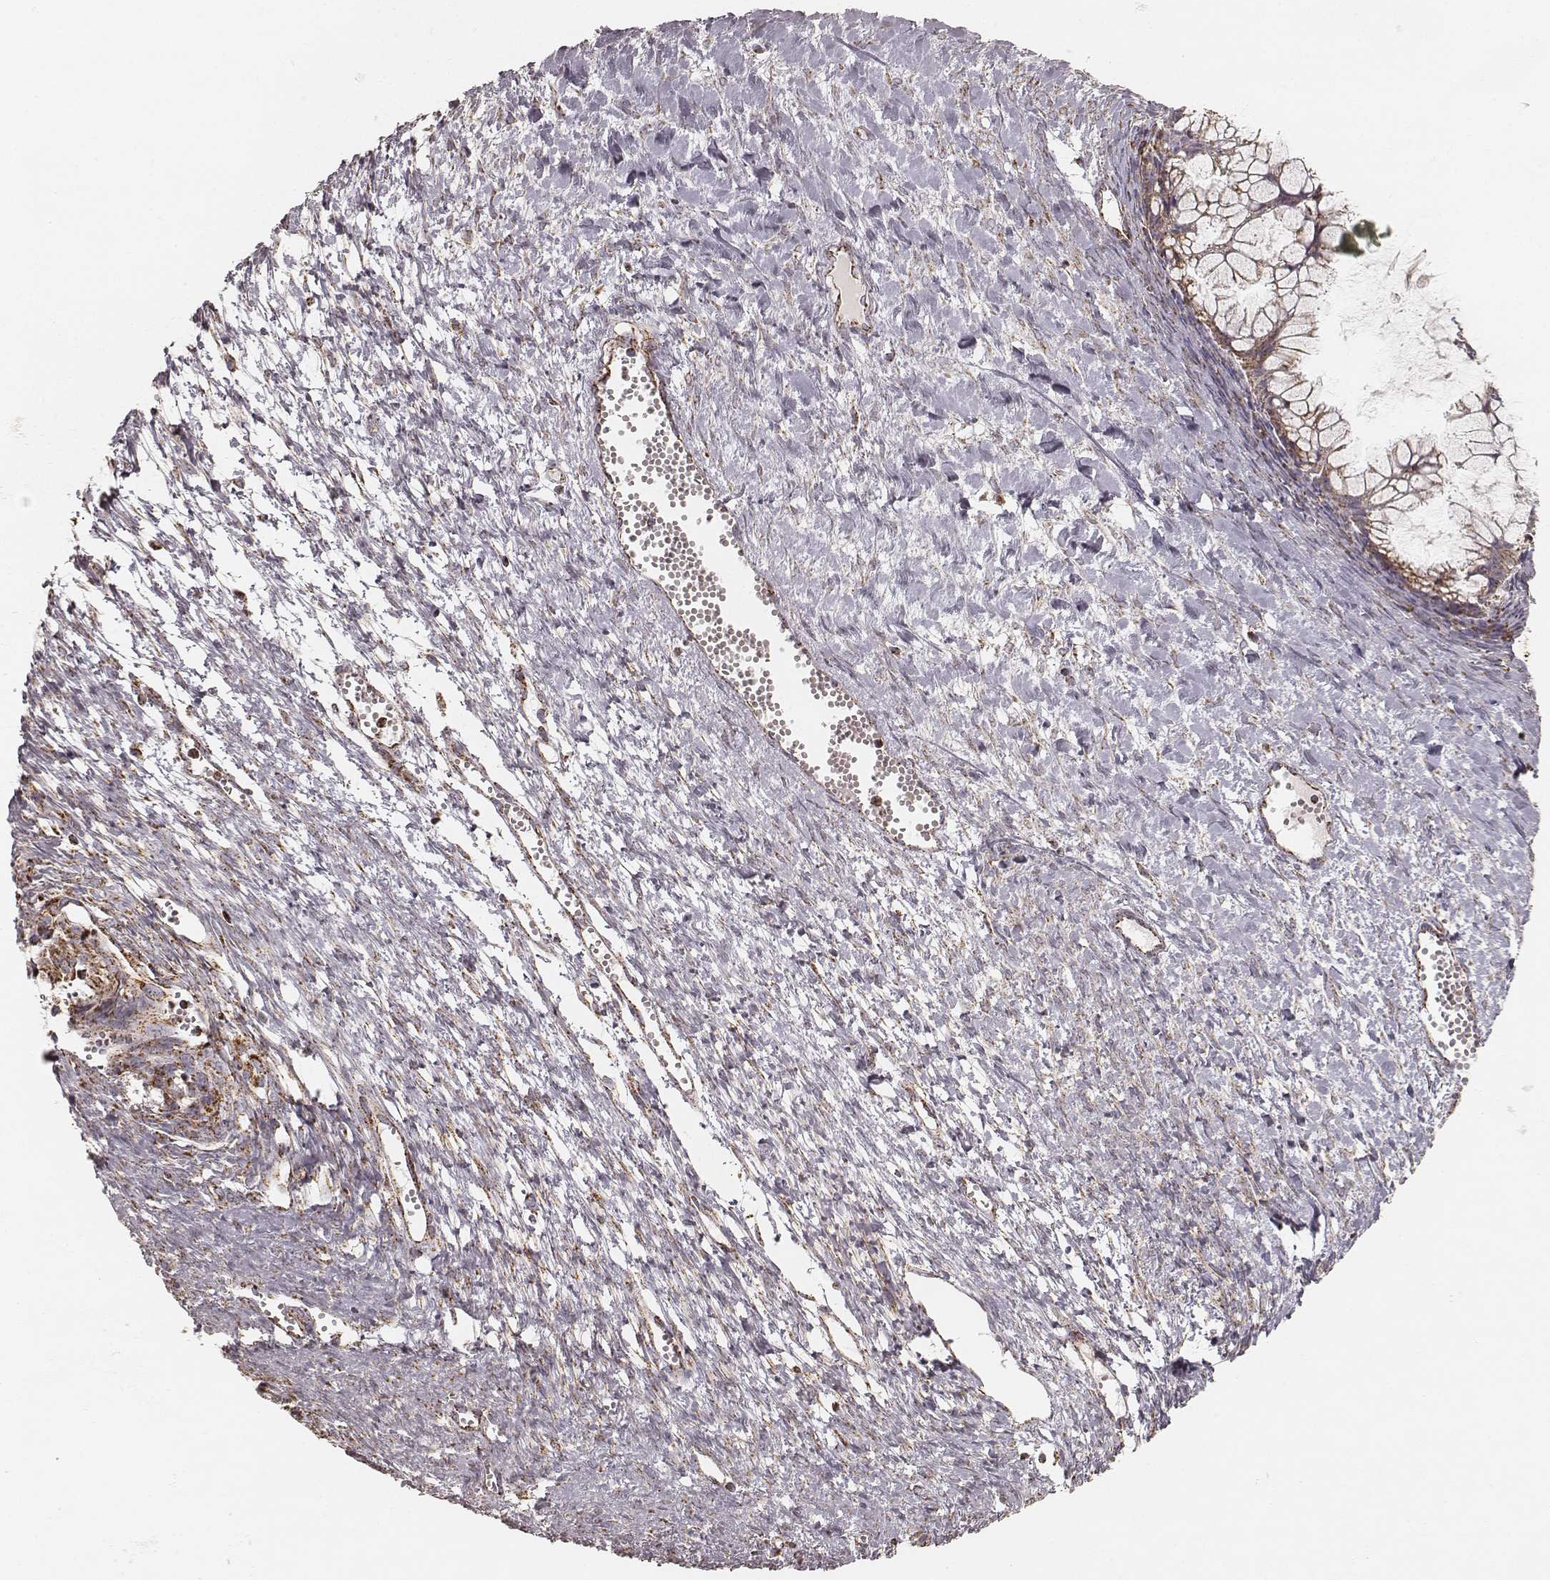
{"staining": {"intensity": "strong", "quantity": ">75%", "location": "cytoplasmic/membranous"}, "tissue": "ovarian cancer", "cell_type": "Tumor cells", "image_type": "cancer", "snomed": [{"axis": "morphology", "description": "Cystadenocarcinoma, mucinous, NOS"}, {"axis": "topography", "description": "Ovary"}], "caption": "Ovarian cancer (mucinous cystadenocarcinoma) stained with DAB (3,3'-diaminobenzidine) IHC reveals high levels of strong cytoplasmic/membranous positivity in about >75% of tumor cells.", "gene": "CS", "patient": {"sex": "female", "age": 41}}